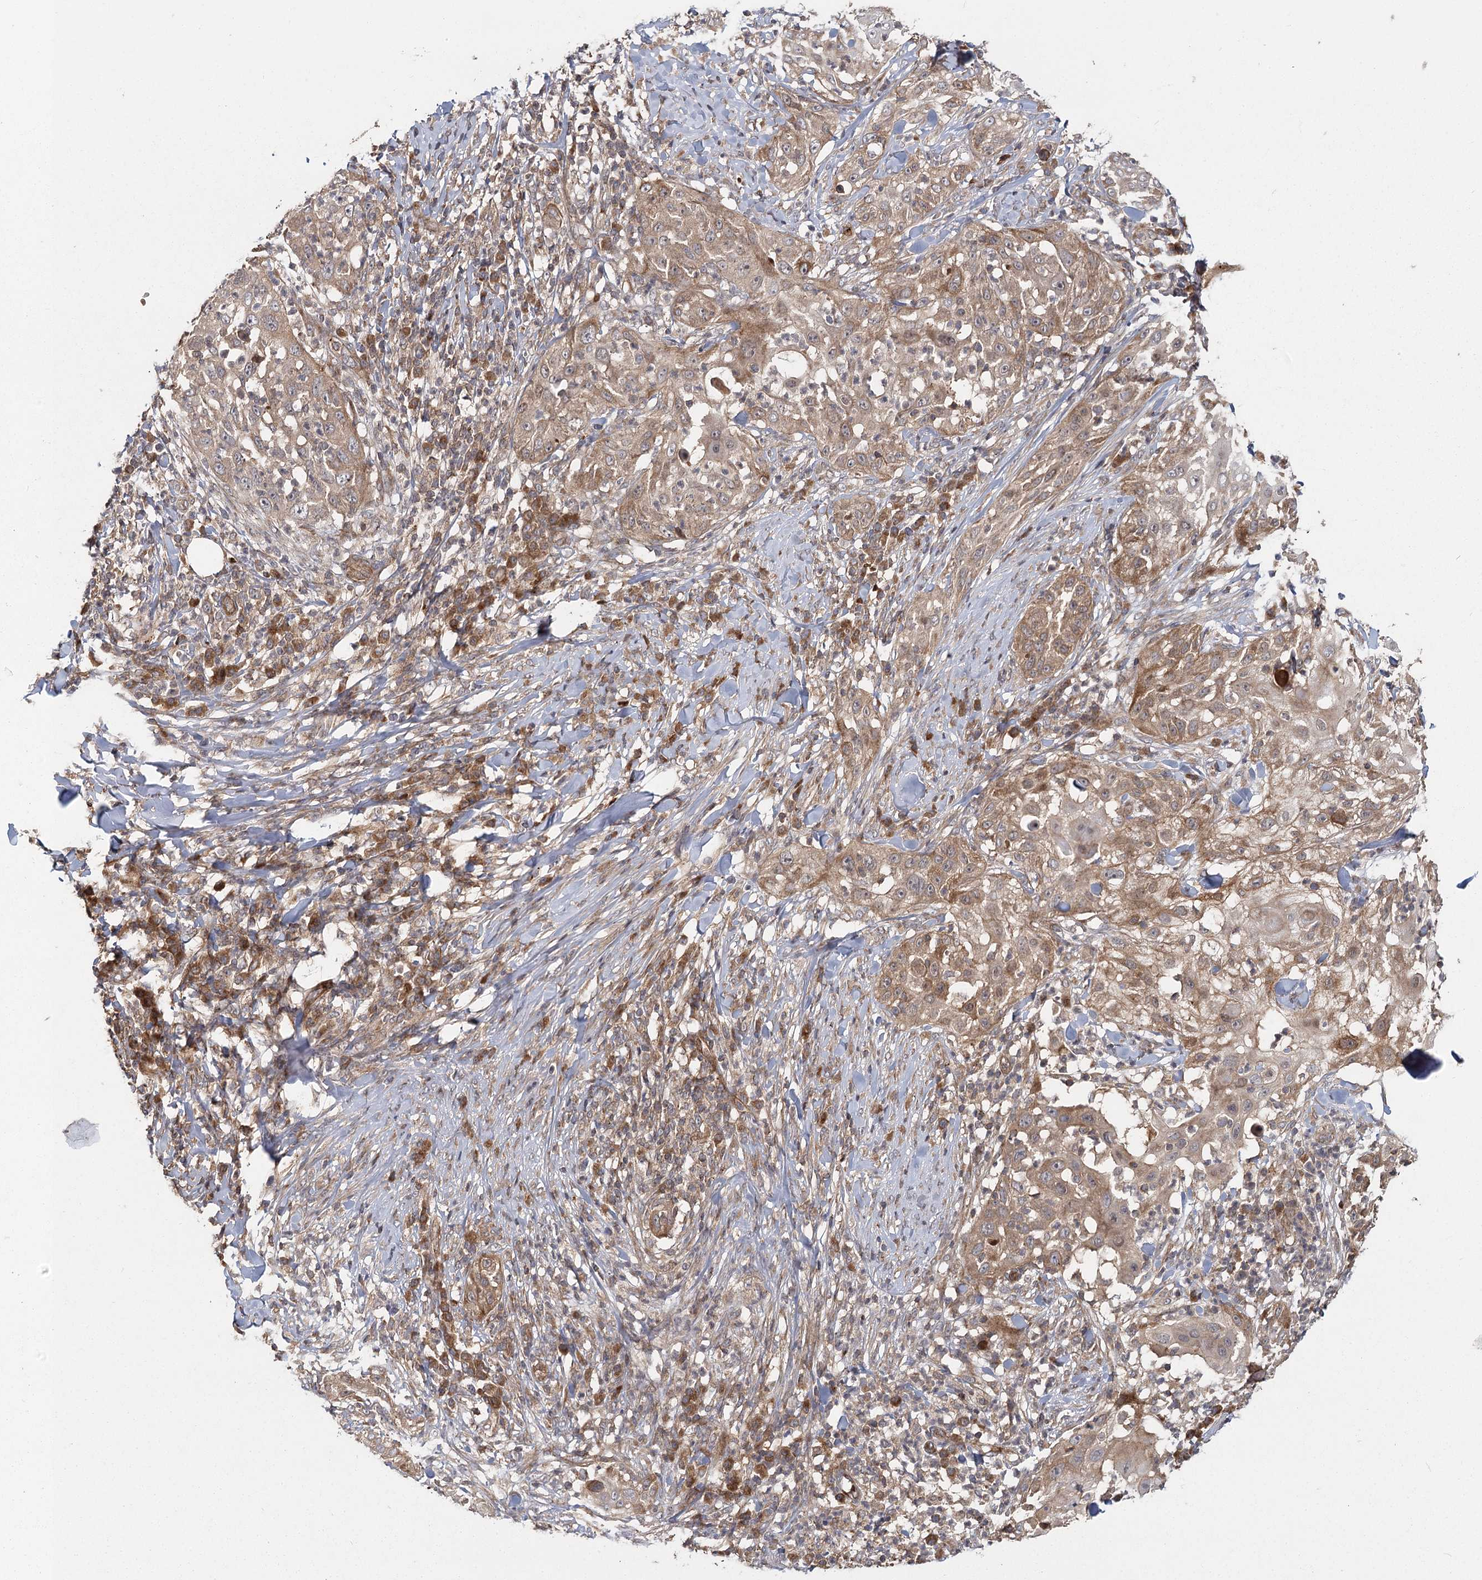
{"staining": {"intensity": "moderate", "quantity": ">75%", "location": "cytoplasmic/membranous"}, "tissue": "skin cancer", "cell_type": "Tumor cells", "image_type": "cancer", "snomed": [{"axis": "morphology", "description": "Squamous cell carcinoma, NOS"}, {"axis": "topography", "description": "Skin"}], "caption": "Immunohistochemical staining of human squamous cell carcinoma (skin) displays medium levels of moderate cytoplasmic/membranous staining in approximately >75% of tumor cells.", "gene": "RAPGEF6", "patient": {"sex": "female", "age": 44}}